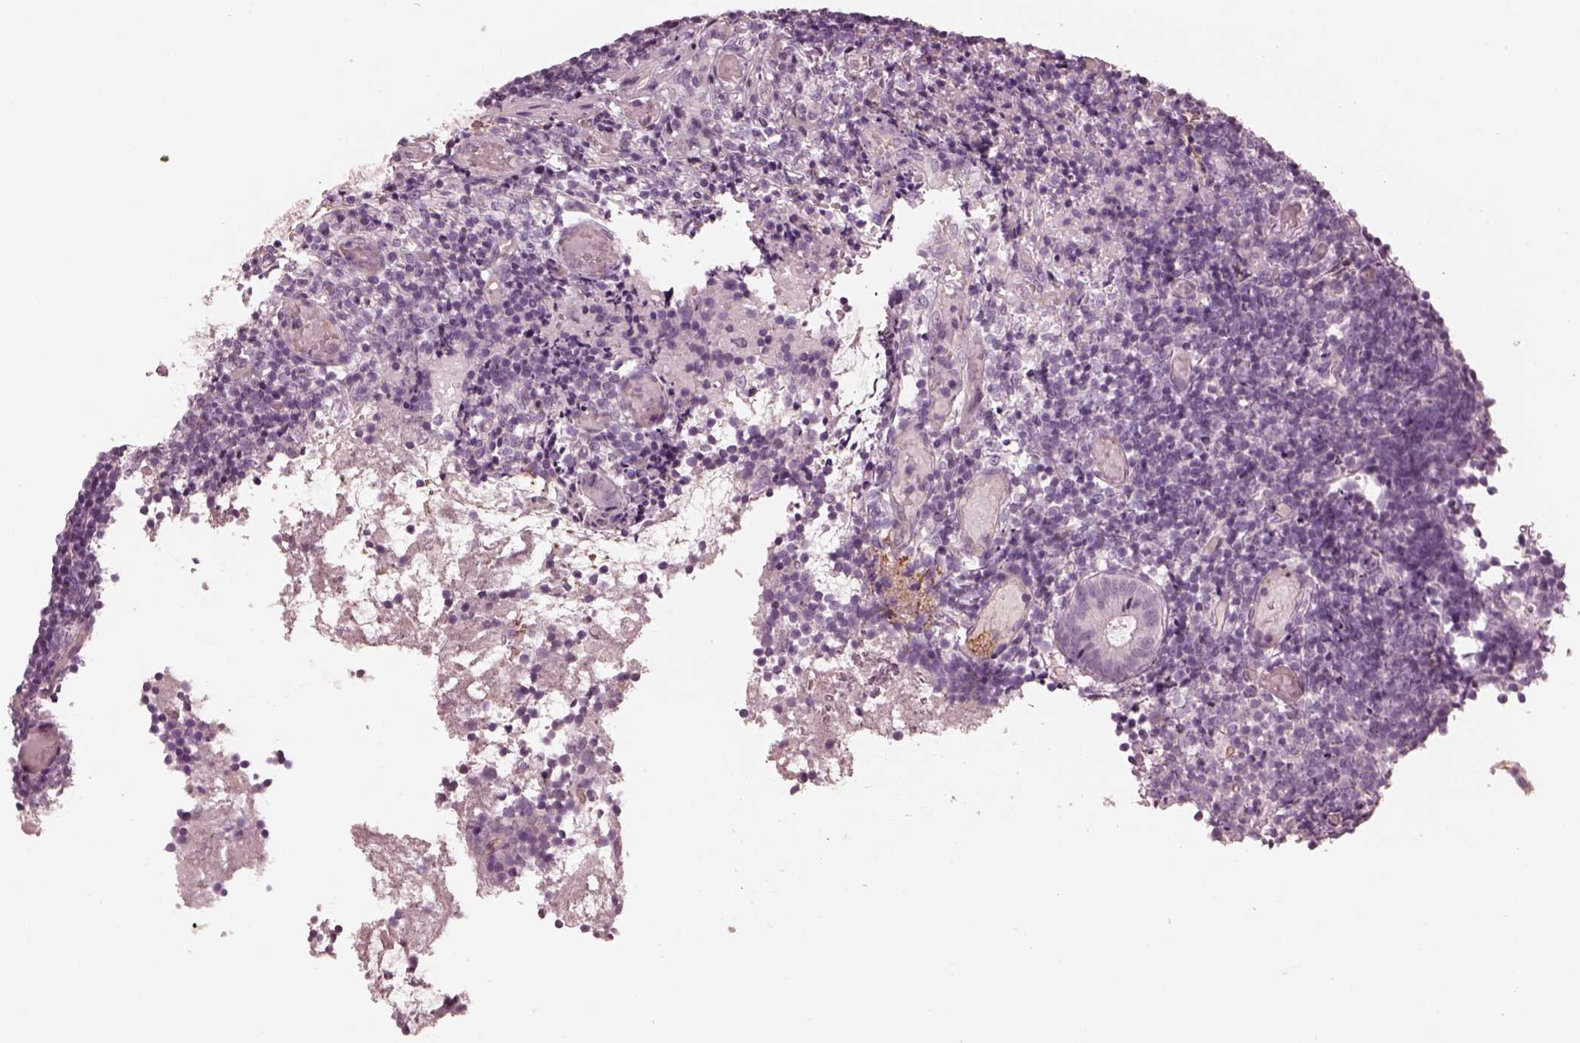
{"staining": {"intensity": "negative", "quantity": "none", "location": "none"}, "tissue": "appendix", "cell_type": "Glandular cells", "image_type": "normal", "snomed": [{"axis": "morphology", "description": "Normal tissue, NOS"}, {"axis": "topography", "description": "Appendix"}], "caption": "DAB (3,3'-diaminobenzidine) immunohistochemical staining of benign human appendix exhibits no significant expression in glandular cells.", "gene": "EIF4E1B", "patient": {"sex": "female", "age": 32}}